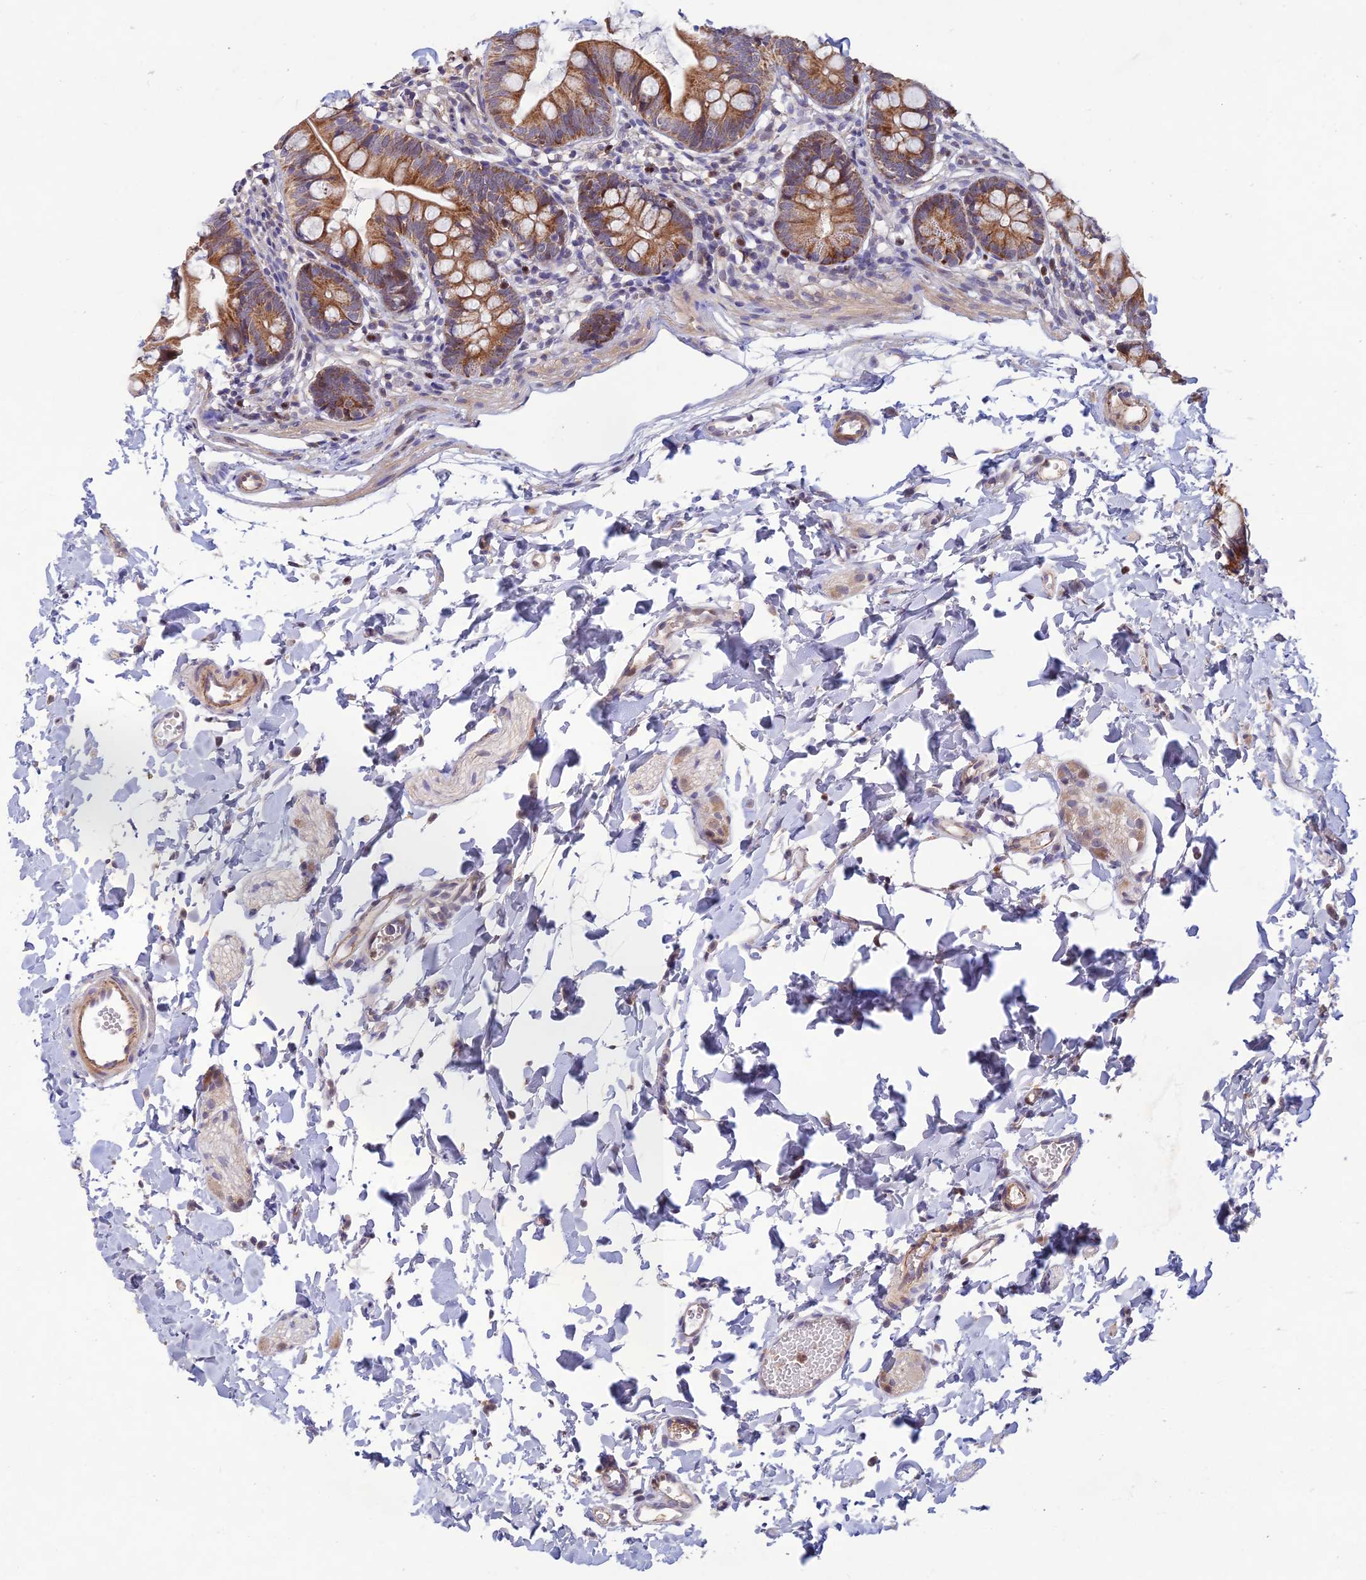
{"staining": {"intensity": "moderate", "quantity": ">75%", "location": "cytoplasmic/membranous"}, "tissue": "small intestine", "cell_type": "Glandular cells", "image_type": "normal", "snomed": [{"axis": "morphology", "description": "Normal tissue, NOS"}, {"axis": "topography", "description": "Small intestine"}], "caption": "An IHC photomicrograph of unremarkable tissue is shown. Protein staining in brown labels moderate cytoplasmic/membranous positivity in small intestine within glandular cells.", "gene": "FASTKD5", "patient": {"sex": "male", "age": 7}}